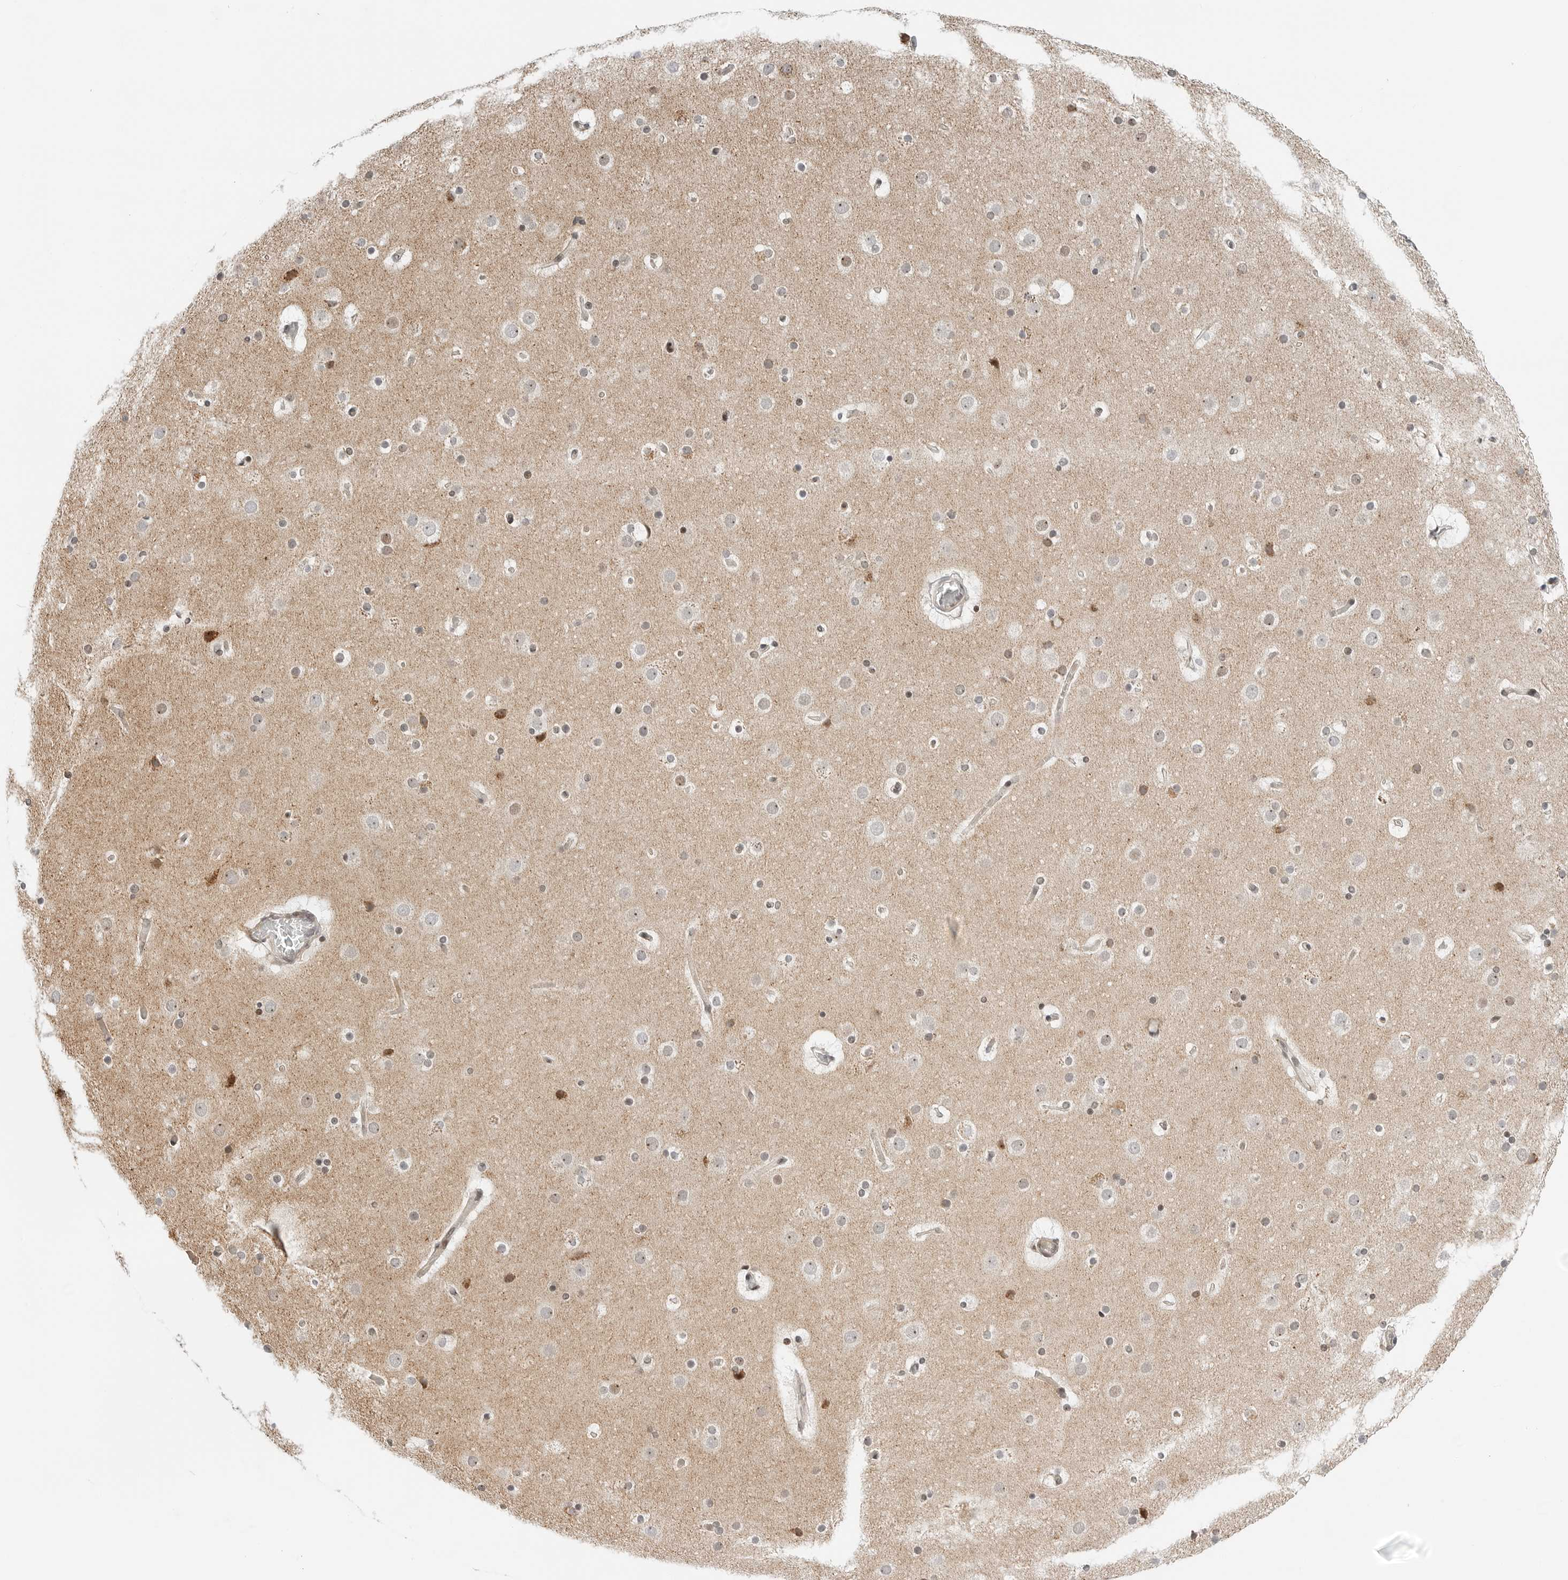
{"staining": {"intensity": "weak", "quantity": "25%-75%", "location": "cytoplasmic/membranous,nuclear"}, "tissue": "cerebral cortex", "cell_type": "Endothelial cells", "image_type": "normal", "snomed": [{"axis": "morphology", "description": "Normal tissue, NOS"}, {"axis": "topography", "description": "Cerebral cortex"}], "caption": "This is a histology image of immunohistochemistry (IHC) staining of normal cerebral cortex, which shows weak expression in the cytoplasmic/membranous,nuclear of endothelial cells.", "gene": "RIMKLA", "patient": {"sex": "male", "age": 57}}